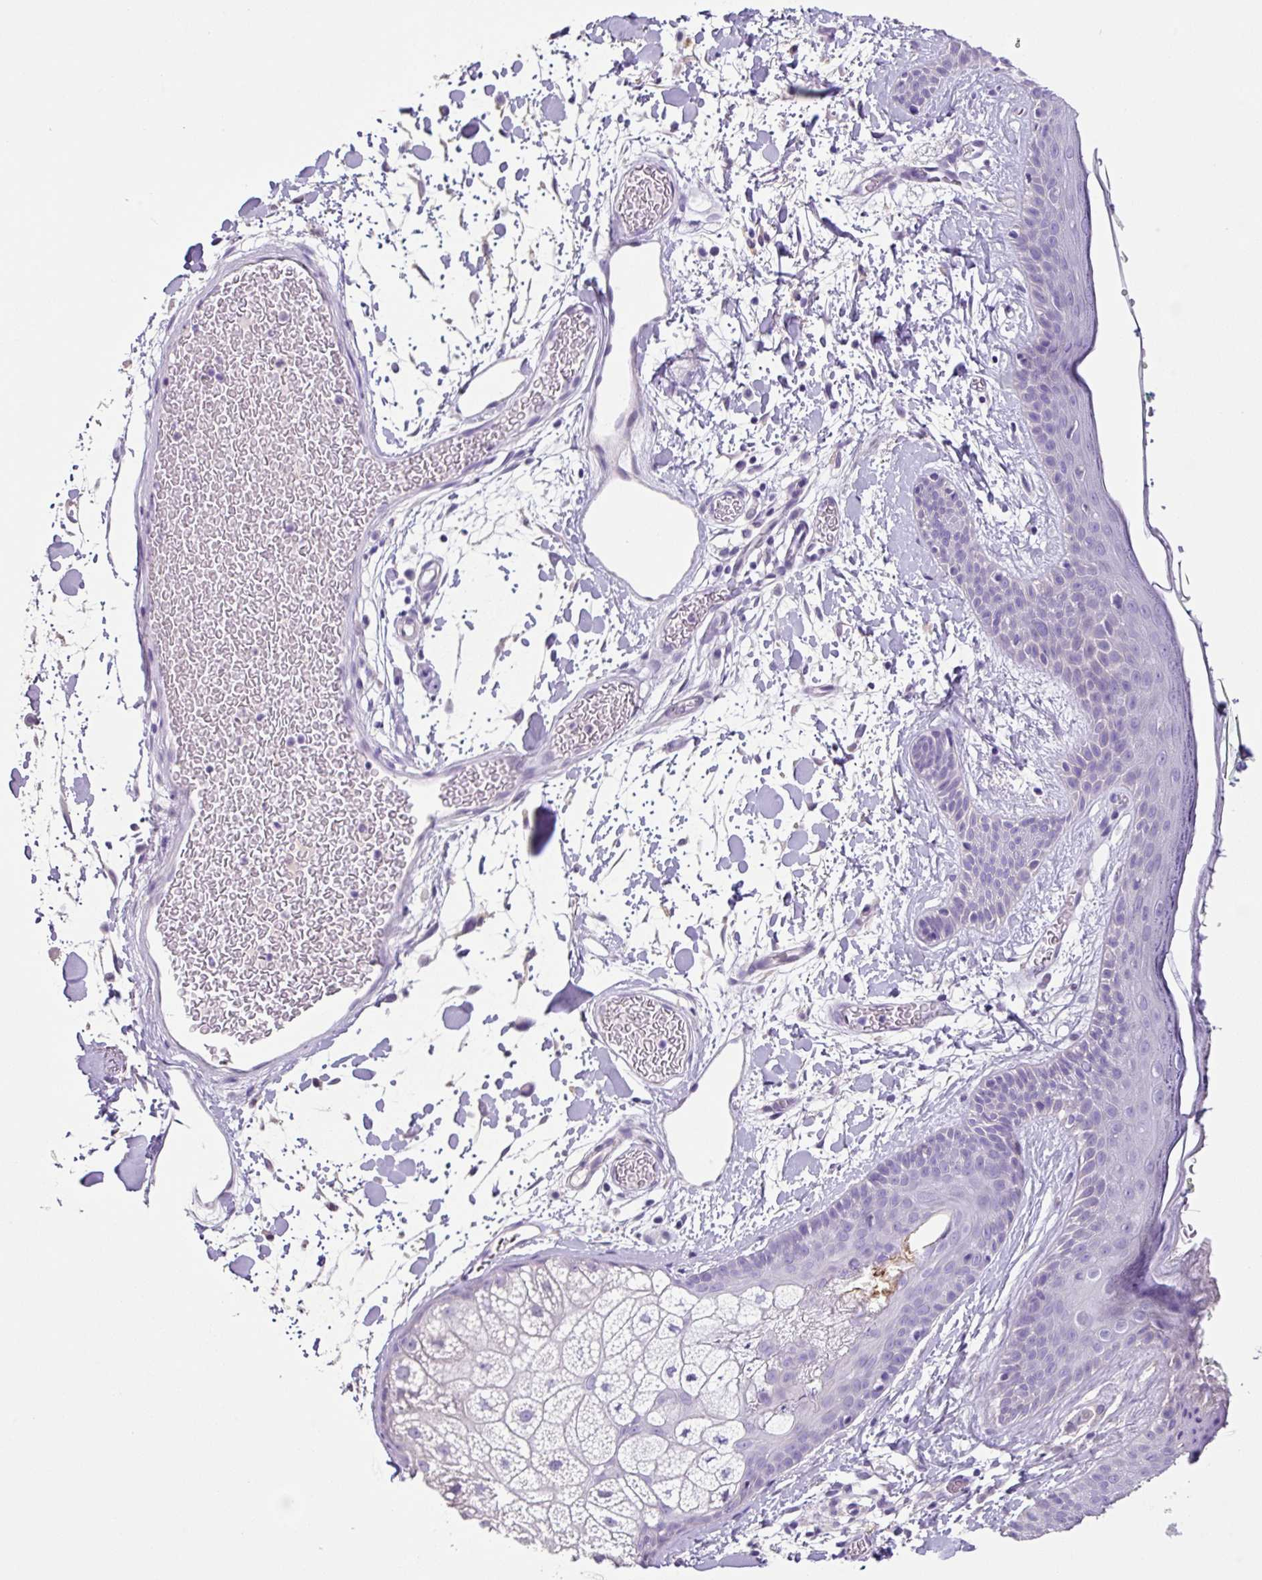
{"staining": {"intensity": "negative", "quantity": "none", "location": "none"}, "tissue": "skin", "cell_type": "Fibroblasts", "image_type": "normal", "snomed": [{"axis": "morphology", "description": "Normal tissue, NOS"}, {"axis": "topography", "description": "Skin"}], "caption": "DAB (3,3'-diaminobenzidine) immunohistochemical staining of benign human skin reveals no significant expression in fibroblasts.", "gene": "ZG16", "patient": {"sex": "male", "age": 79}}